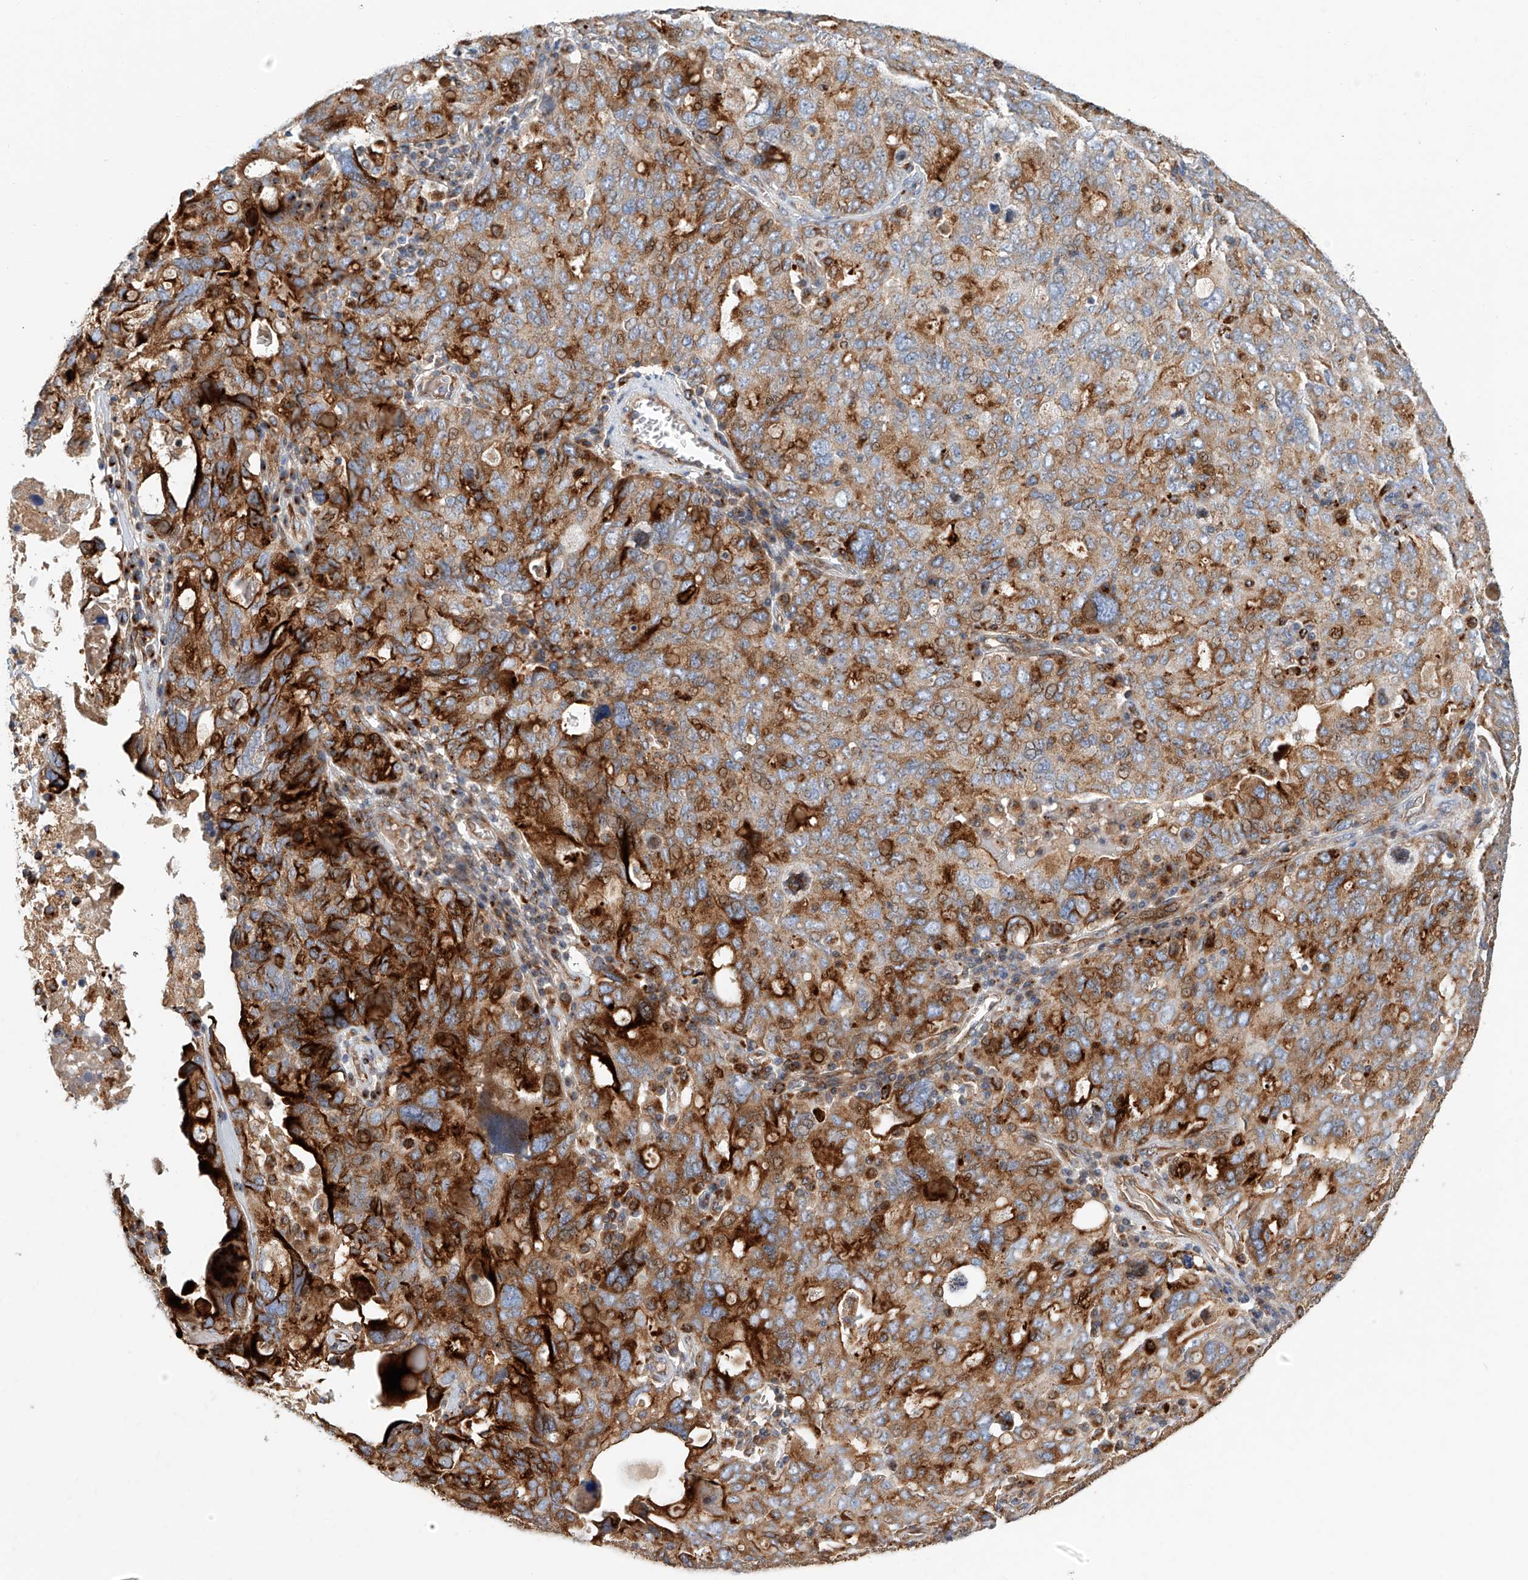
{"staining": {"intensity": "strong", "quantity": "25%-75%", "location": "cytoplasmic/membranous"}, "tissue": "ovarian cancer", "cell_type": "Tumor cells", "image_type": "cancer", "snomed": [{"axis": "morphology", "description": "Carcinoma, endometroid"}, {"axis": "topography", "description": "Ovary"}], "caption": "A brown stain shows strong cytoplasmic/membranous positivity of a protein in human ovarian cancer (endometroid carcinoma) tumor cells.", "gene": "HGSNAT", "patient": {"sex": "female", "age": 62}}